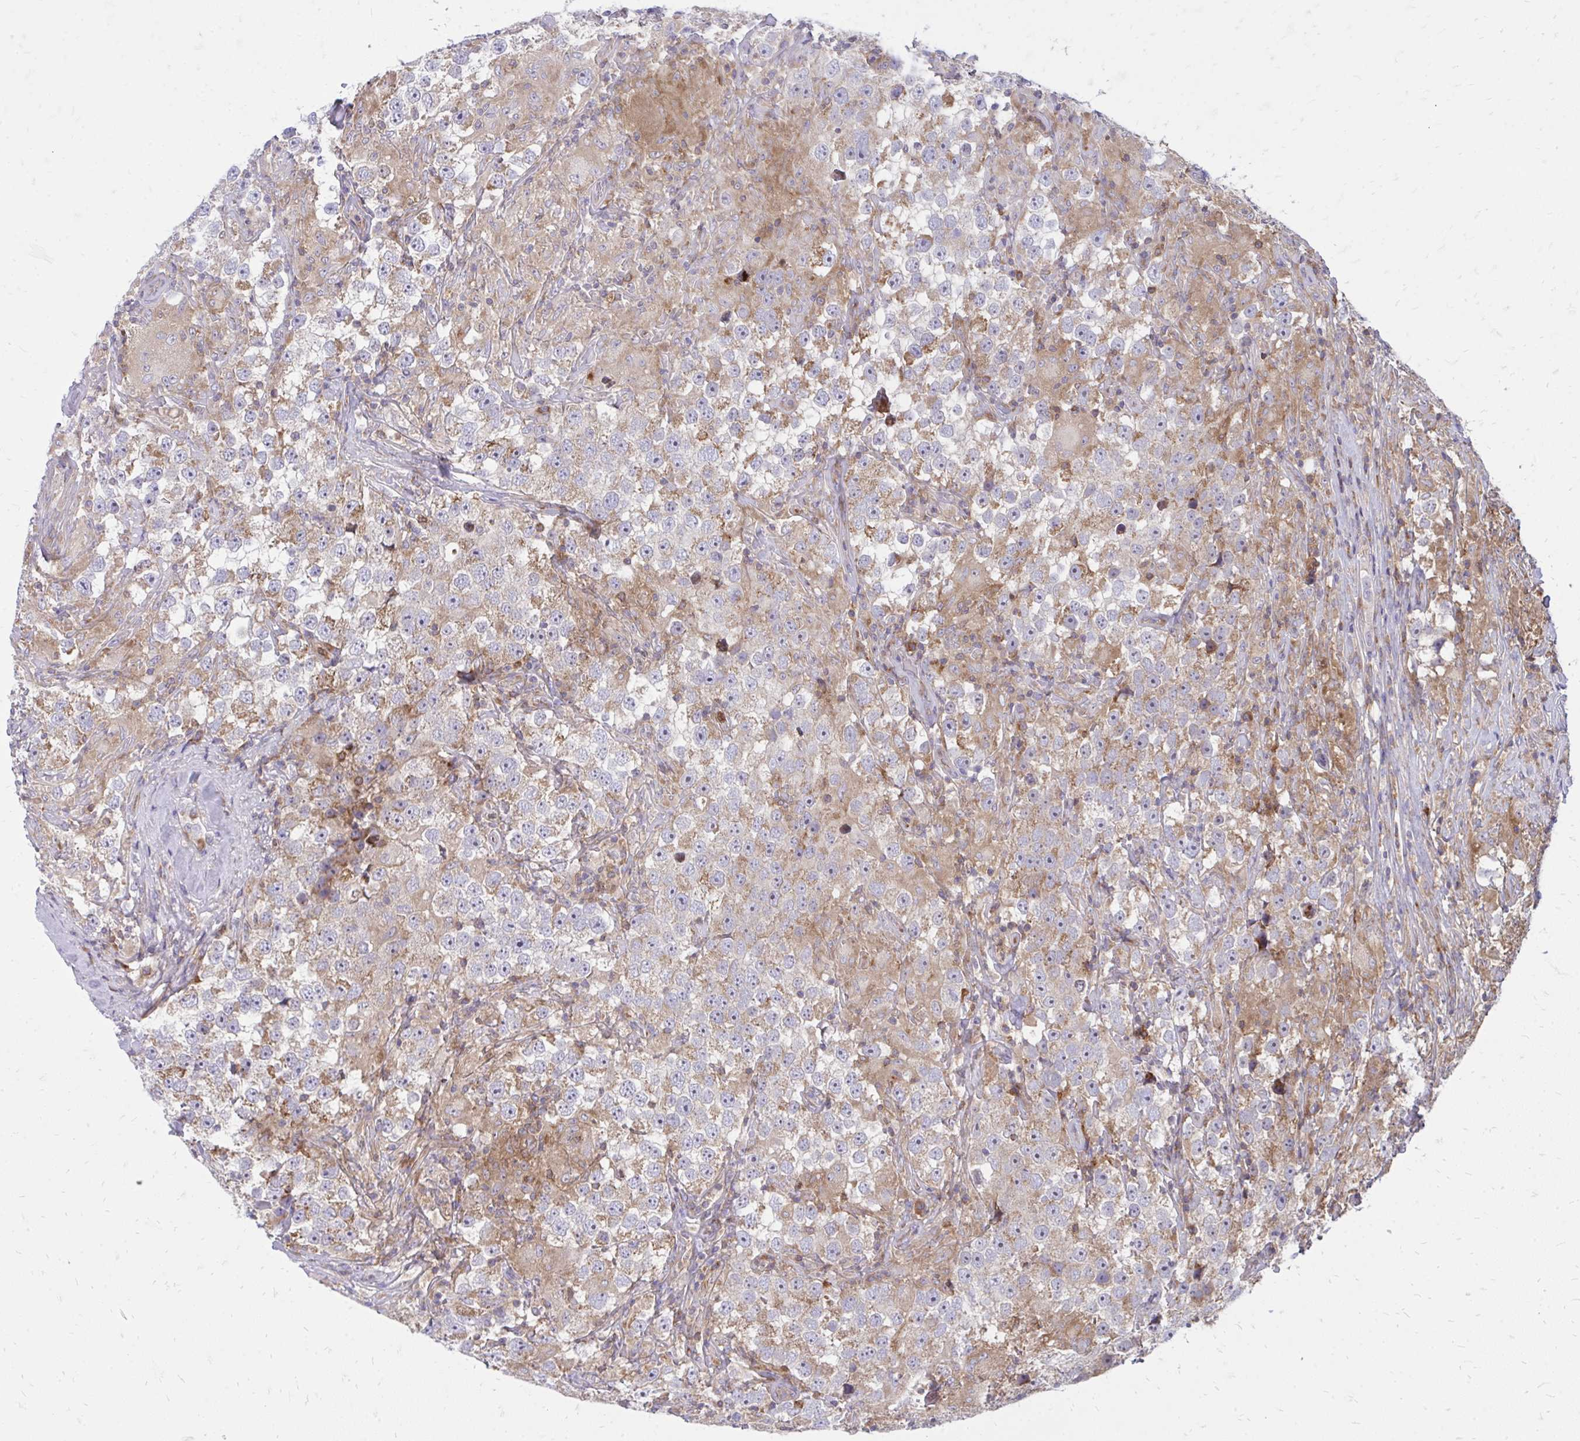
{"staining": {"intensity": "moderate", "quantity": "25%-75%", "location": "cytoplasmic/membranous"}, "tissue": "testis cancer", "cell_type": "Tumor cells", "image_type": "cancer", "snomed": [{"axis": "morphology", "description": "Seminoma, NOS"}, {"axis": "topography", "description": "Testis"}], "caption": "DAB immunohistochemical staining of human seminoma (testis) demonstrates moderate cytoplasmic/membranous protein expression in about 25%-75% of tumor cells.", "gene": "ASAP1", "patient": {"sex": "male", "age": 46}}